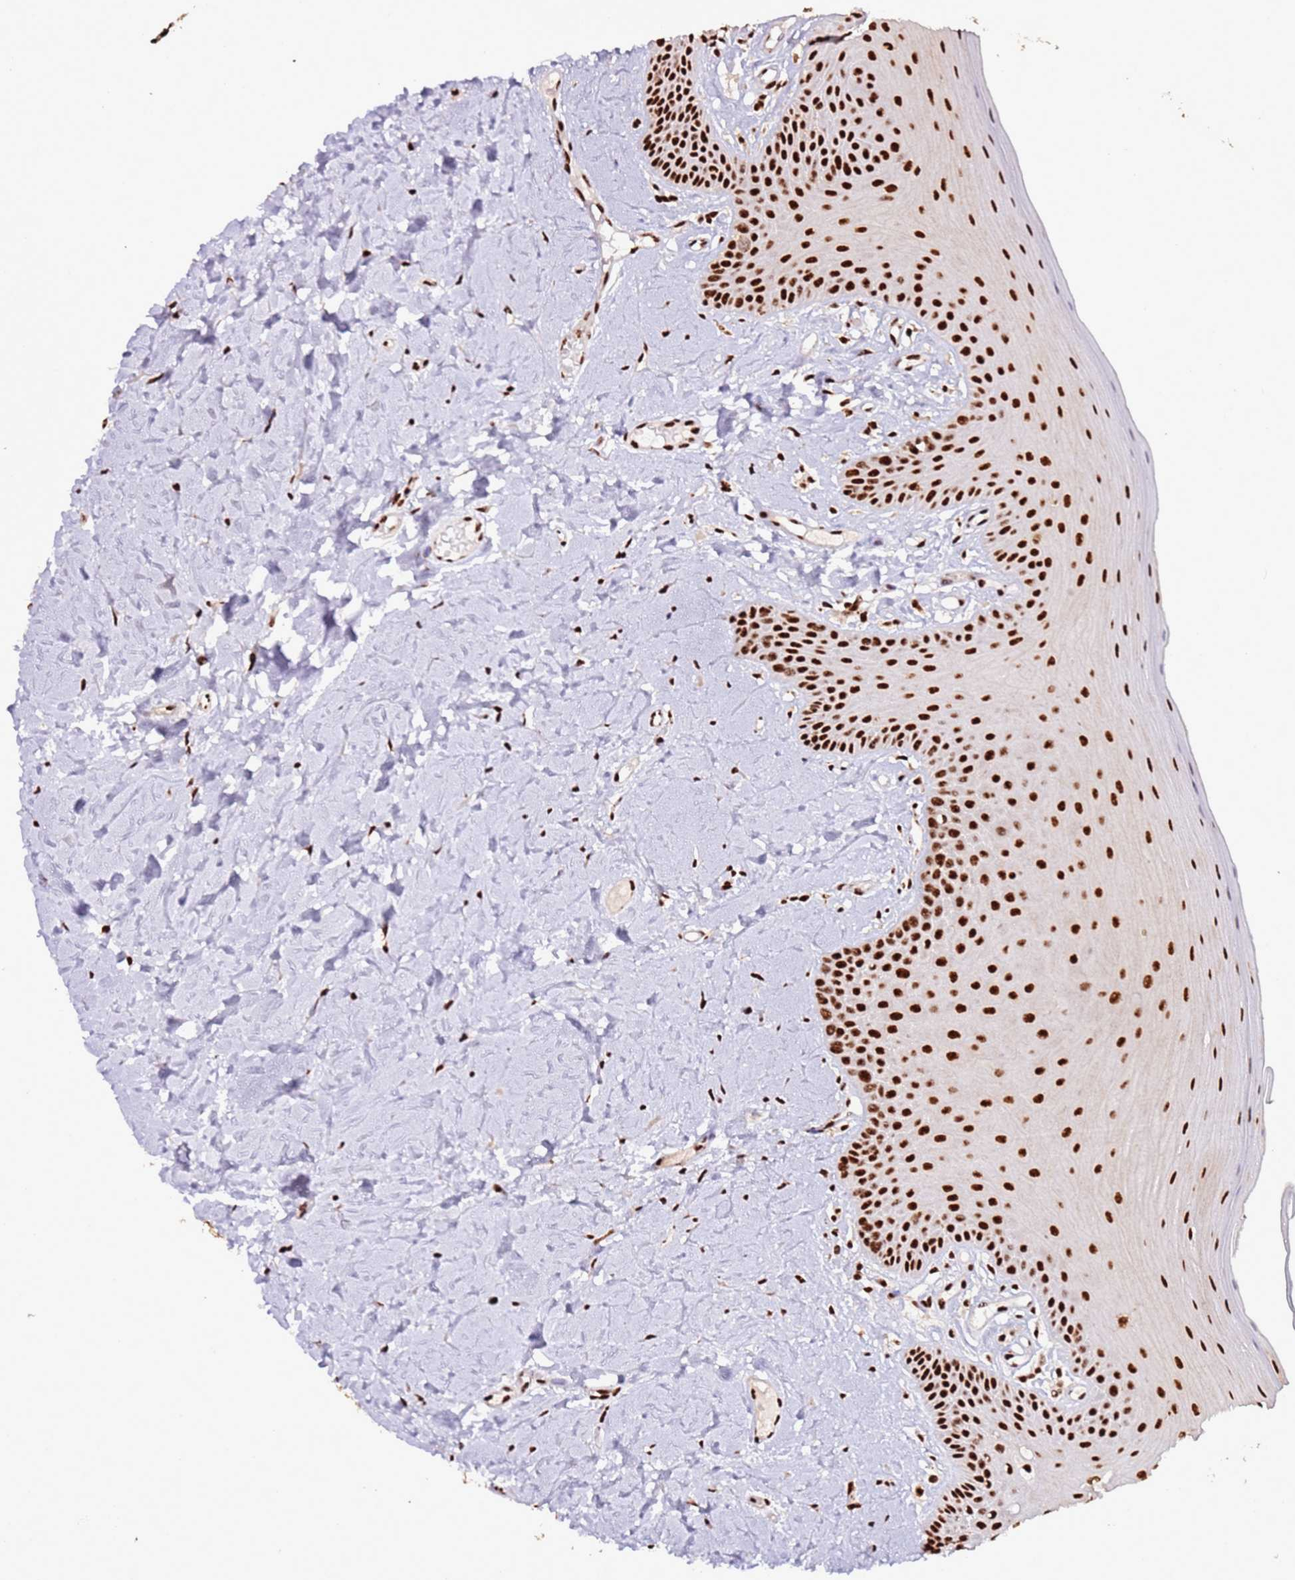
{"staining": {"intensity": "strong", "quantity": ">75%", "location": "nuclear"}, "tissue": "oral mucosa", "cell_type": "Squamous epithelial cells", "image_type": "normal", "snomed": [{"axis": "morphology", "description": "Normal tissue, NOS"}, {"axis": "topography", "description": "Oral tissue"}], "caption": "Oral mucosa stained with a brown dye displays strong nuclear positive expression in about >75% of squamous epithelial cells.", "gene": "C6orf226", "patient": {"sex": "male", "age": 74}}